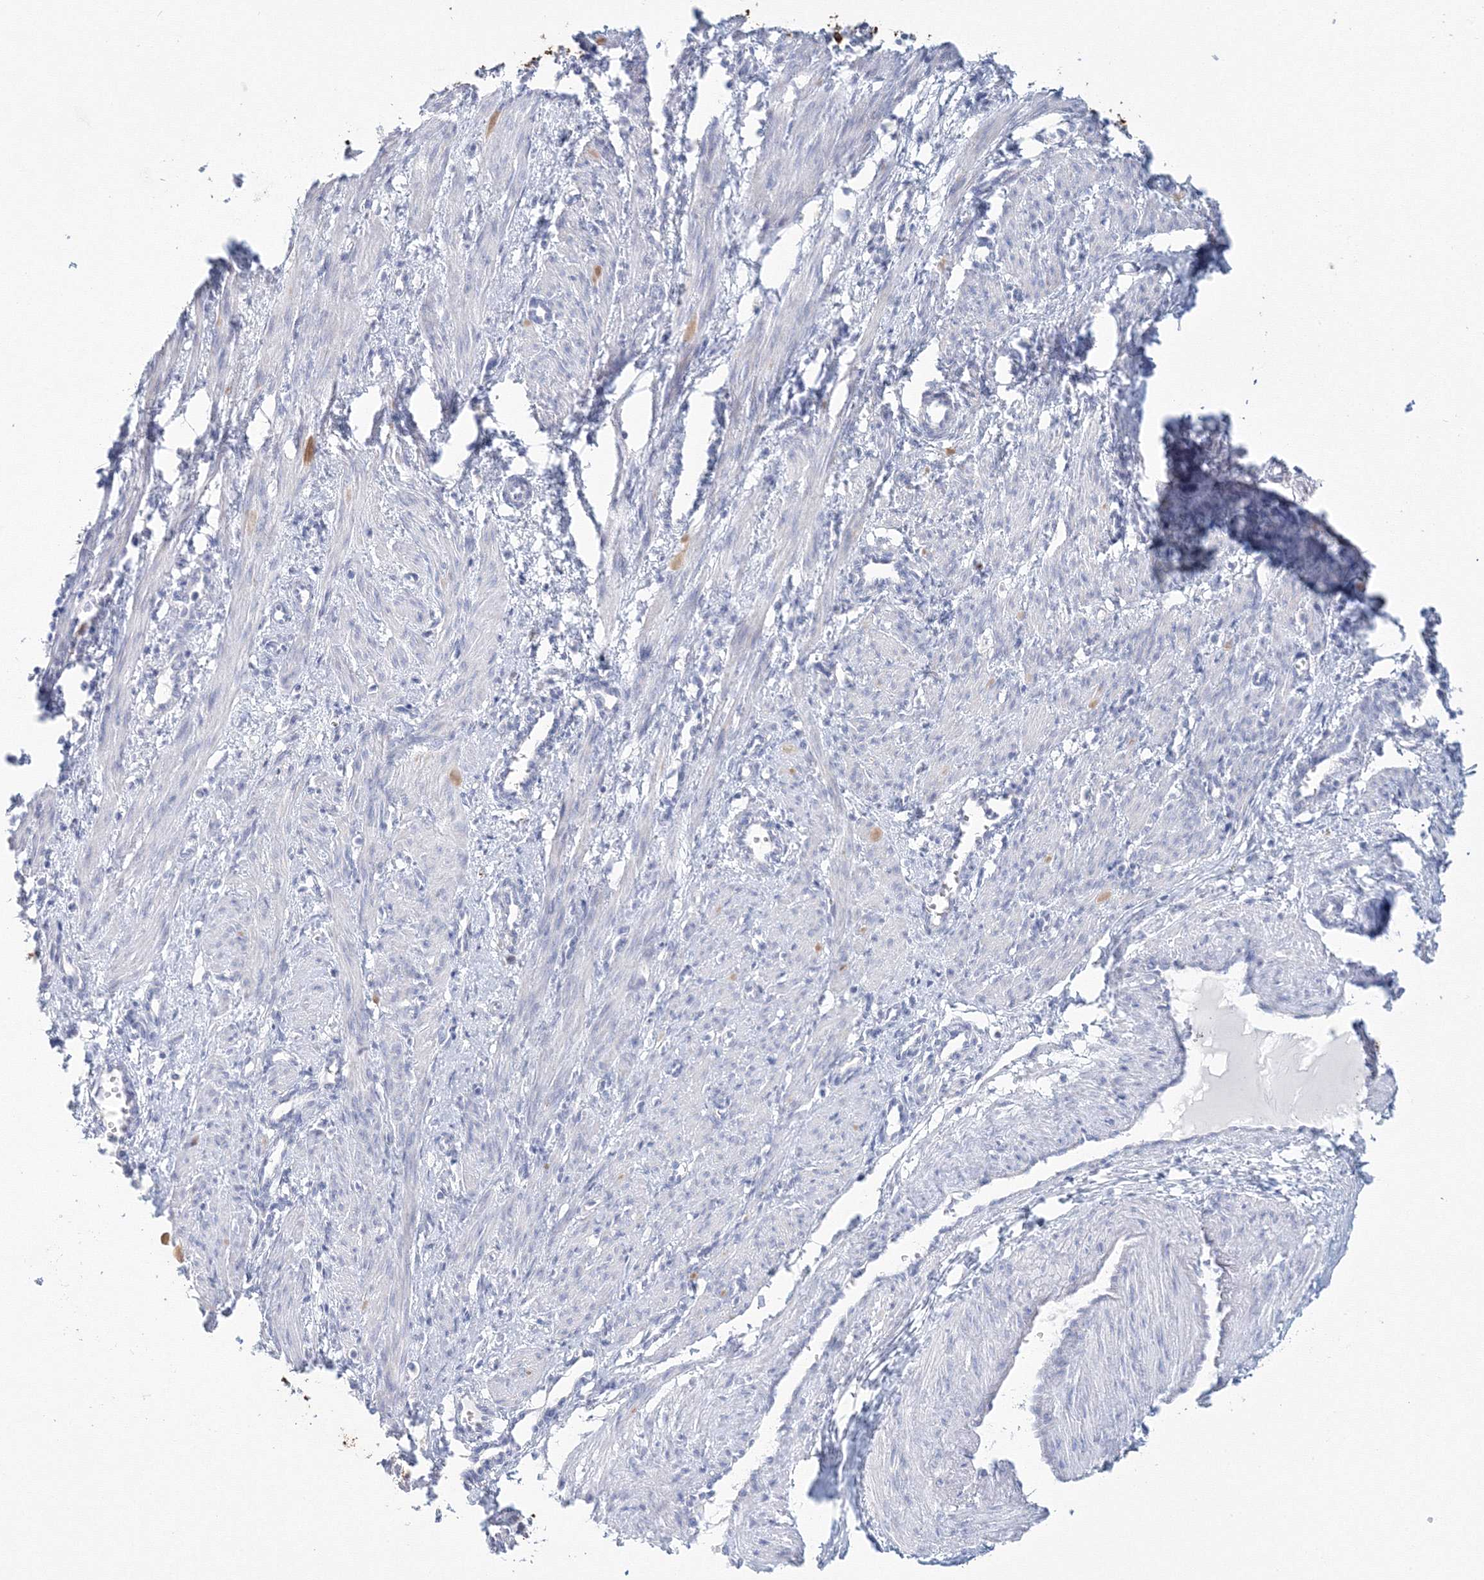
{"staining": {"intensity": "negative", "quantity": "none", "location": "none"}, "tissue": "smooth muscle", "cell_type": "Smooth muscle cells", "image_type": "normal", "snomed": [{"axis": "morphology", "description": "Normal tissue, NOS"}, {"axis": "topography", "description": "Endometrium"}], "caption": "DAB immunohistochemical staining of unremarkable smooth muscle displays no significant staining in smooth muscle cells.", "gene": "VSIG1", "patient": {"sex": "female", "age": 33}}